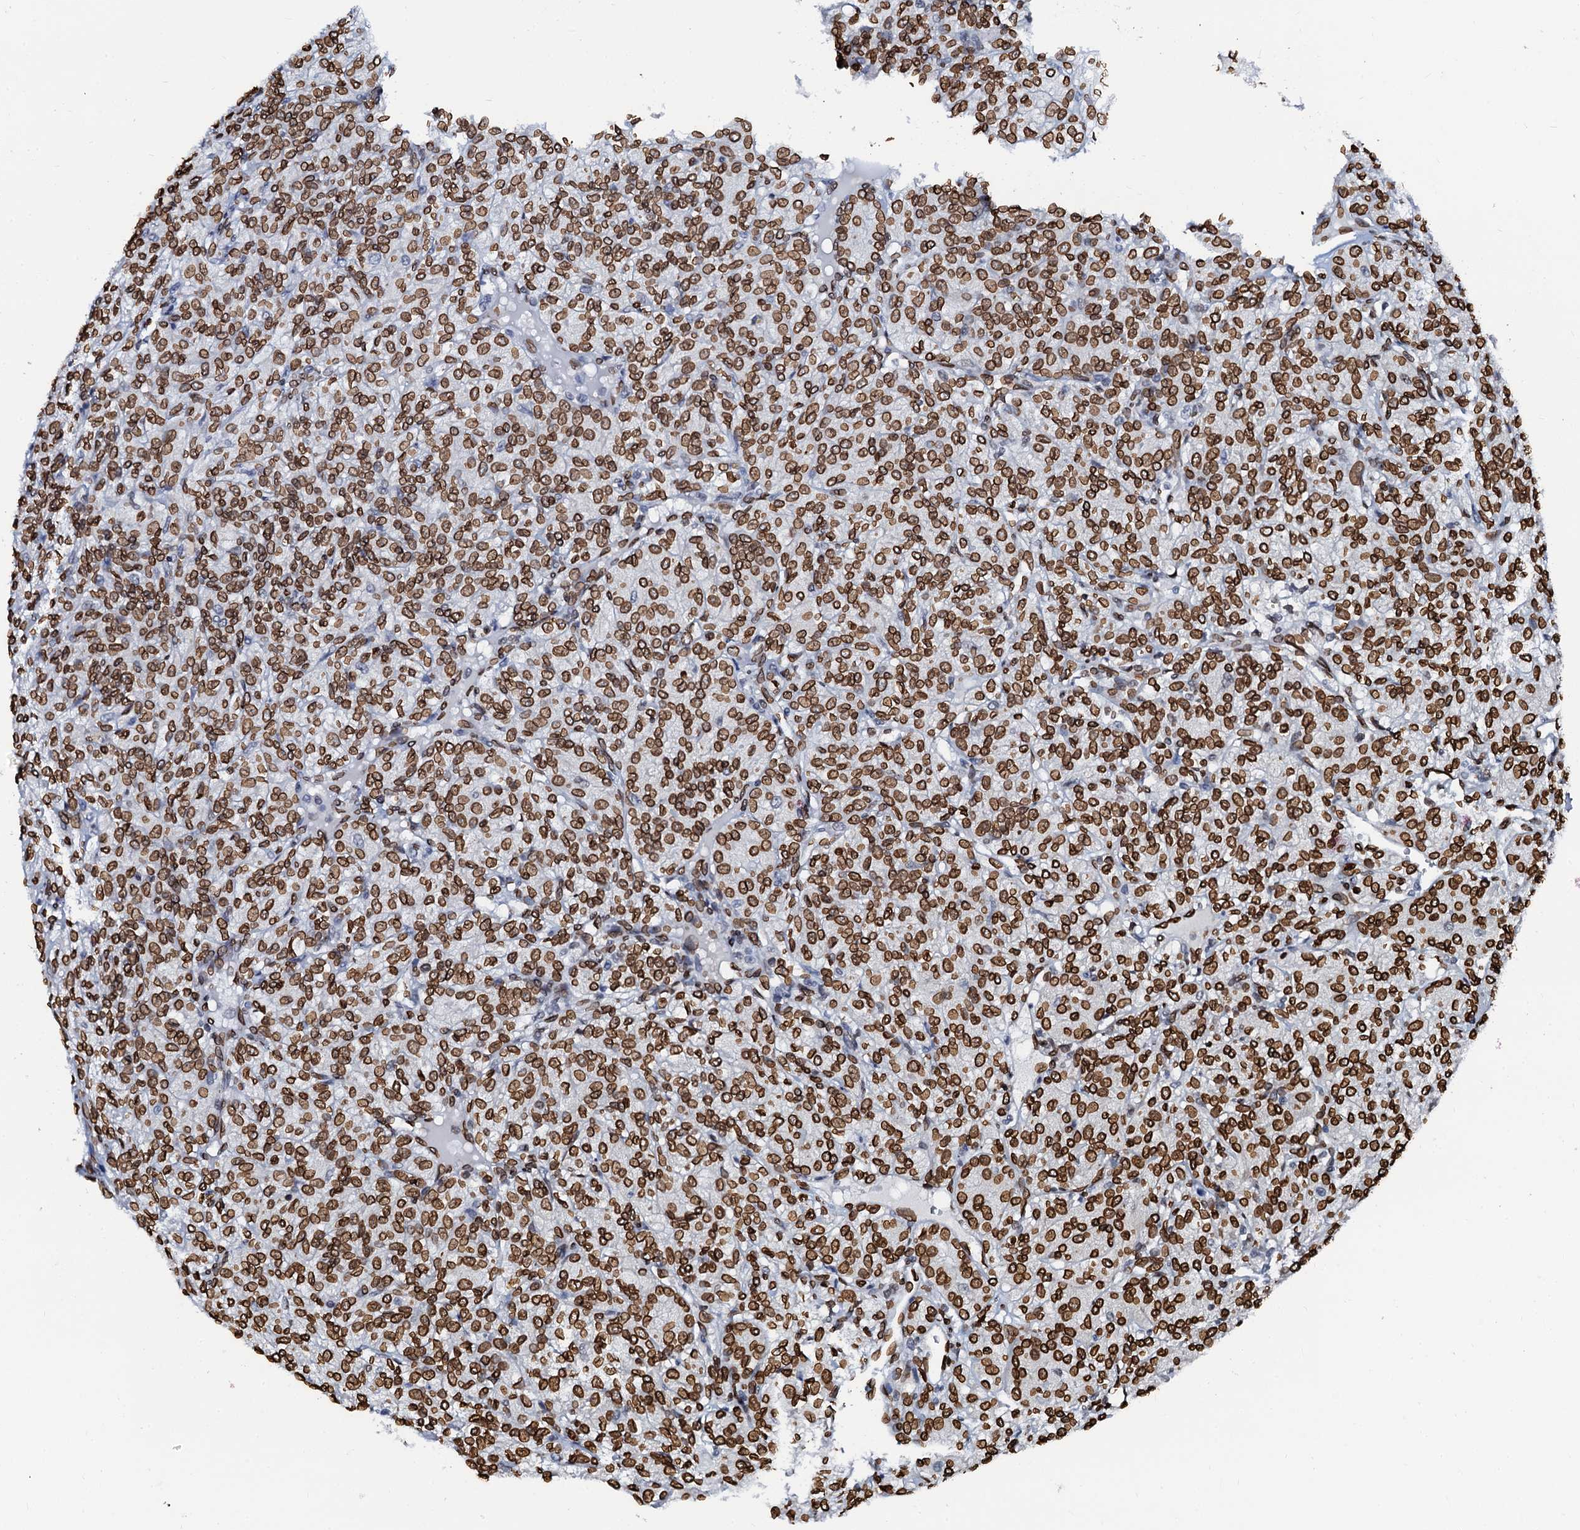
{"staining": {"intensity": "strong", "quantity": ">75%", "location": "nuclear"}, "tissue": "renal cancer", "cell_type": "Tumor cells", "image_type": "cancer", "snomed": [{"axis": "morphology", "description": "Adenocarcinoma, NOS"}, {"axis": "topography", "description": "Kidney"}], "caption": "Immunohistochemistry of adenocarcinoma (renal) exhibits high levels of strong nuclear expression in approximately >75% of tumor cells.", "gene": "KATNAL2", "patient": {"sex": "male", "age": 77}}